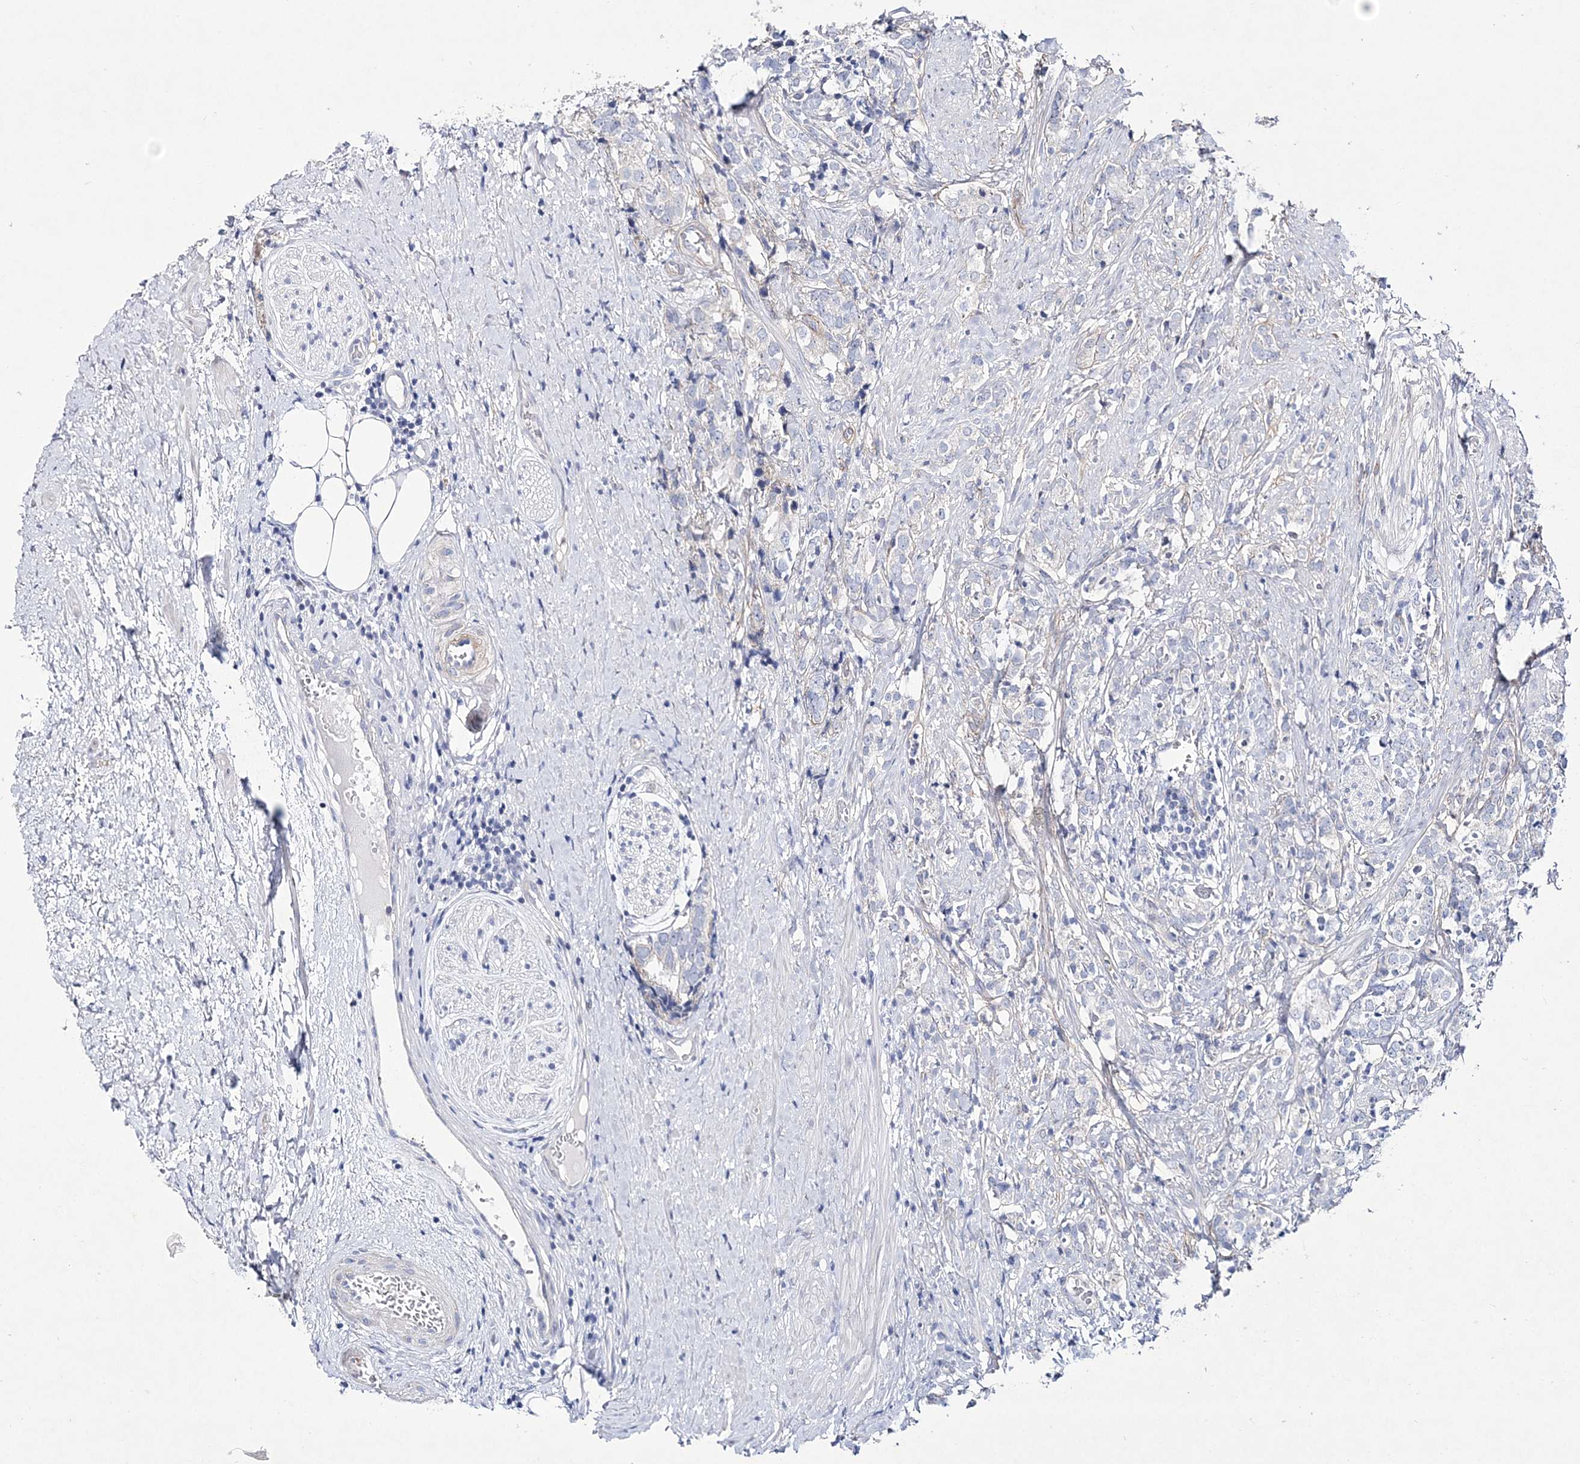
{"staining": {"intensity": "negative", "quantity": "none", "location": "none"}, "tissue": "prostate cancer", "cell_type": "Tumor cells", "image_type": "cancer", "snomed": [{"axis": "morphology", "description": "Adenocarcinoma, High grade"}, {"axis": "topography", "description": "Prostate"}], "caption": "The image shows no staining of tumor cells in prostate cancer (high-grade adenocarcinoma). (DAB immunohistochemistry visualized using brightfield microscopy, high magnification).", "gene": "ANO1", "patient": {"sex": "male", "age": 69}}